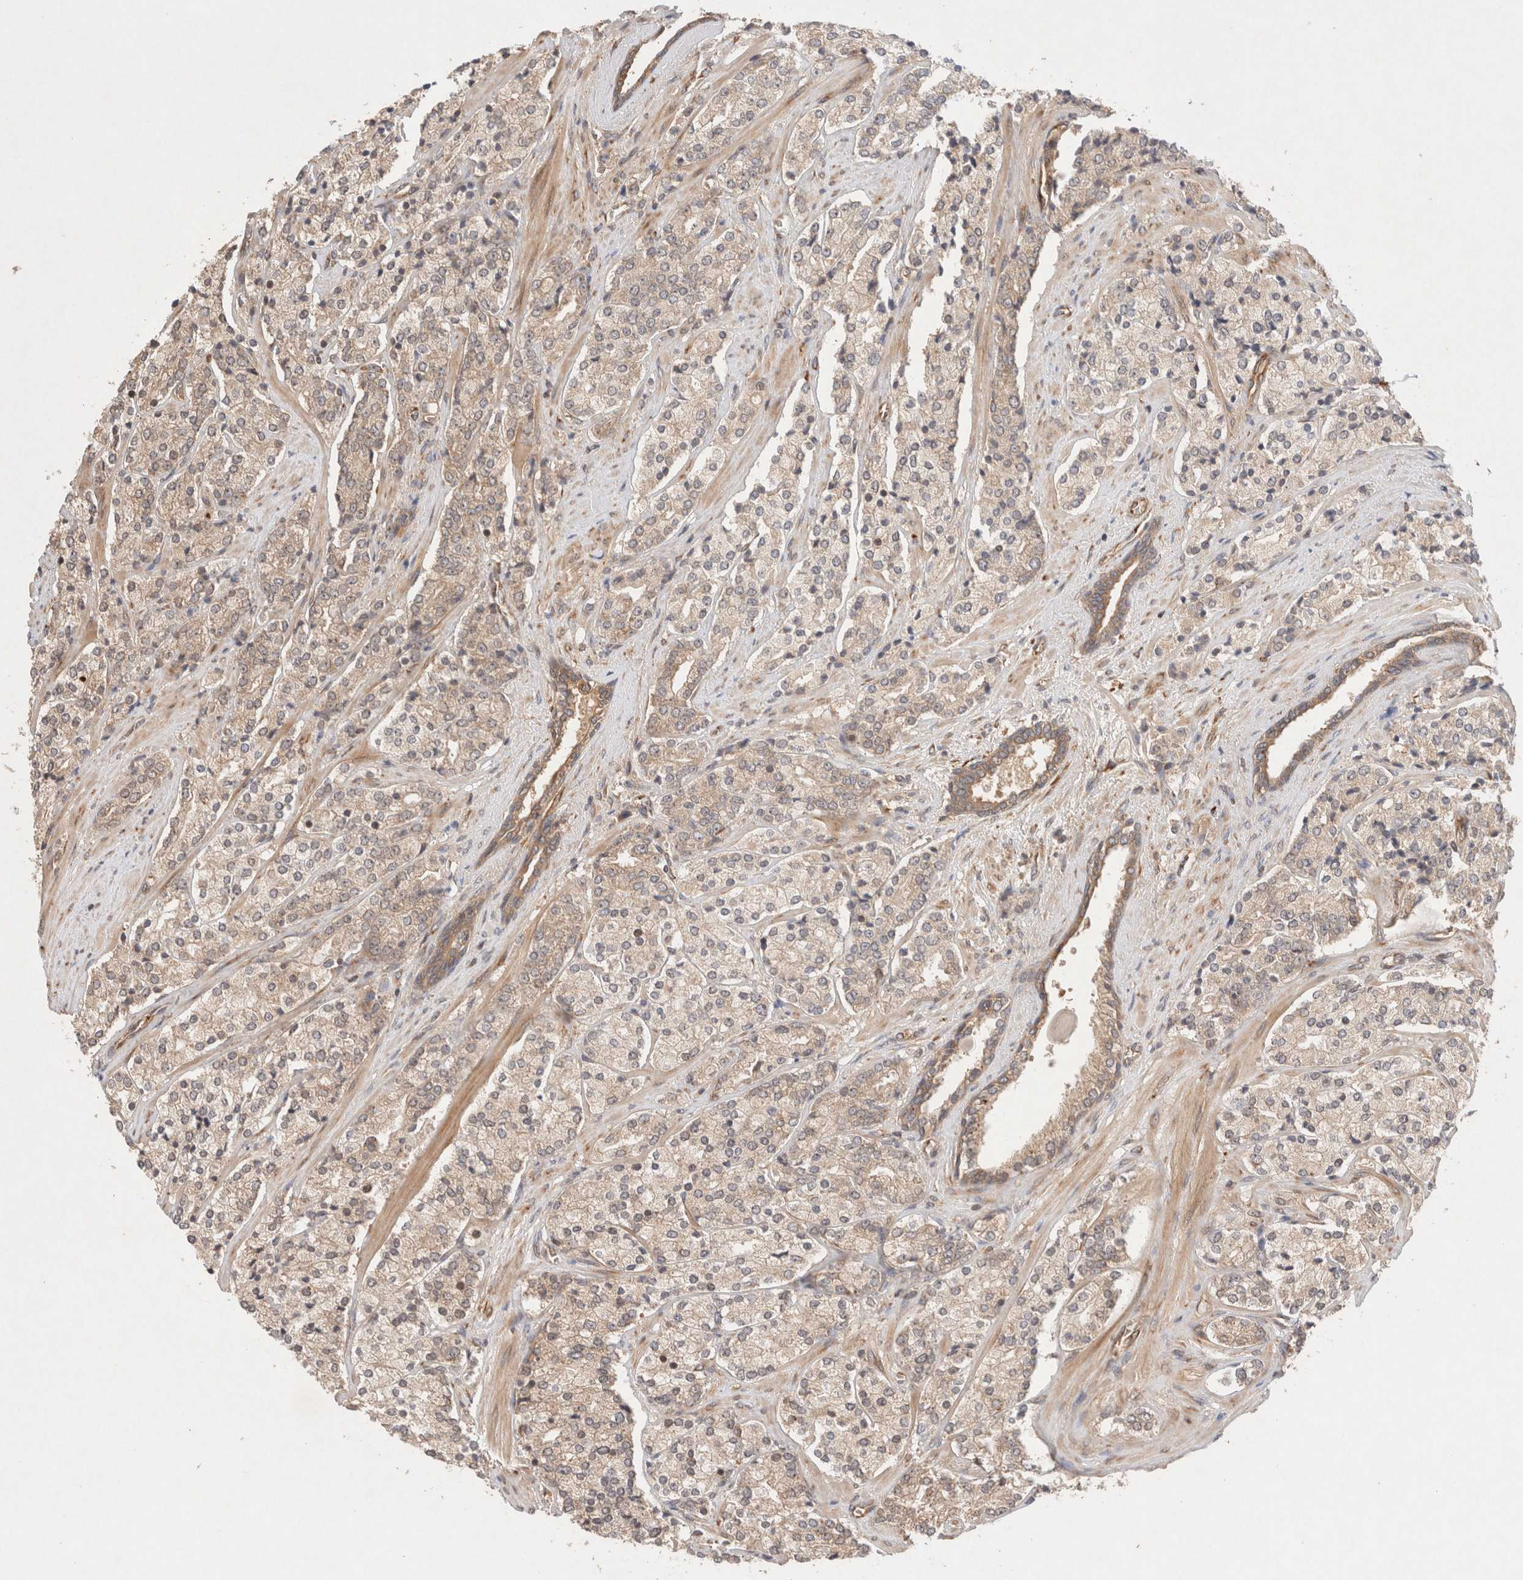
{"staining": {"intensity": "weak", "quantity": ">75%", "location": "cytoplasmic/membranous"}, "tissue": "prostate cancer", "cell_type": "Tumor cells", "image_type": "cancer", "snomed": [{"axis": "morphology", "description": "Adenocarcinoma, High grade"}, {"axis": "topography", "description": "Prostate"}], "caption": "Immunohistochemical staining of prostate cancer exhibits low levels of weak cytoplasmic/membranous staining in about >75% of tumor cells.", "gene": "KLHL20", "patient": {"sex": "male", "age": 71}}